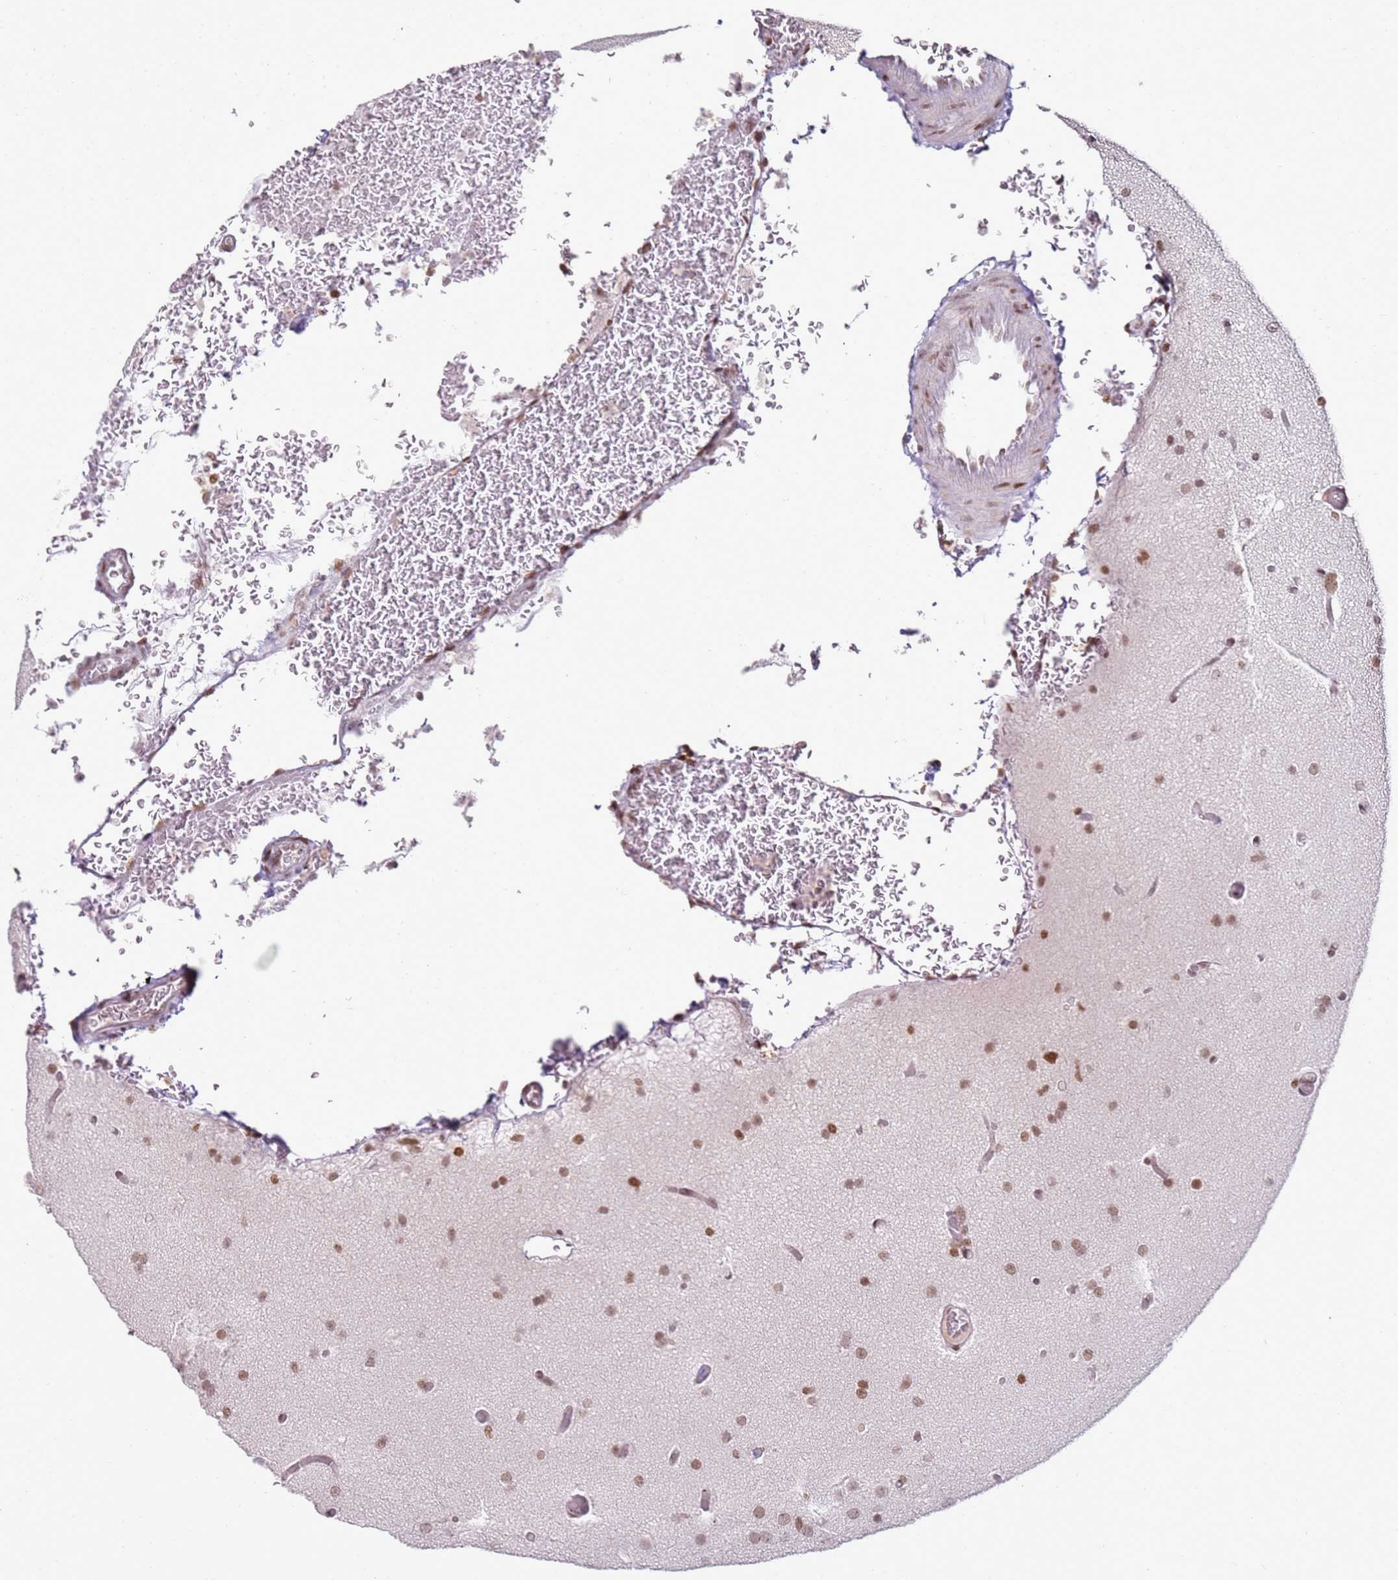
{"staining": {"intensity": "moderate", "quantity": ">75%", "location": "nuclear"}, "tissue": "glioma", "cell_type": "Tumor cells", "image_type": "cancer", "snomed": [{"axis": "morphology", "description": "Glioma, malignant, High grade"}, {"axis": "topography", "description": "Cerebral cortex"}], "caption": "Immunohistochemical staining of human glioma reveals moderate nuclear protein staining in approximately >75% of tumor cells. (brown staining indicates protein expression, while blue staining denotes nuclei).", "gene": "PHC2", "patient": {"sex": "female", "age": 36}}